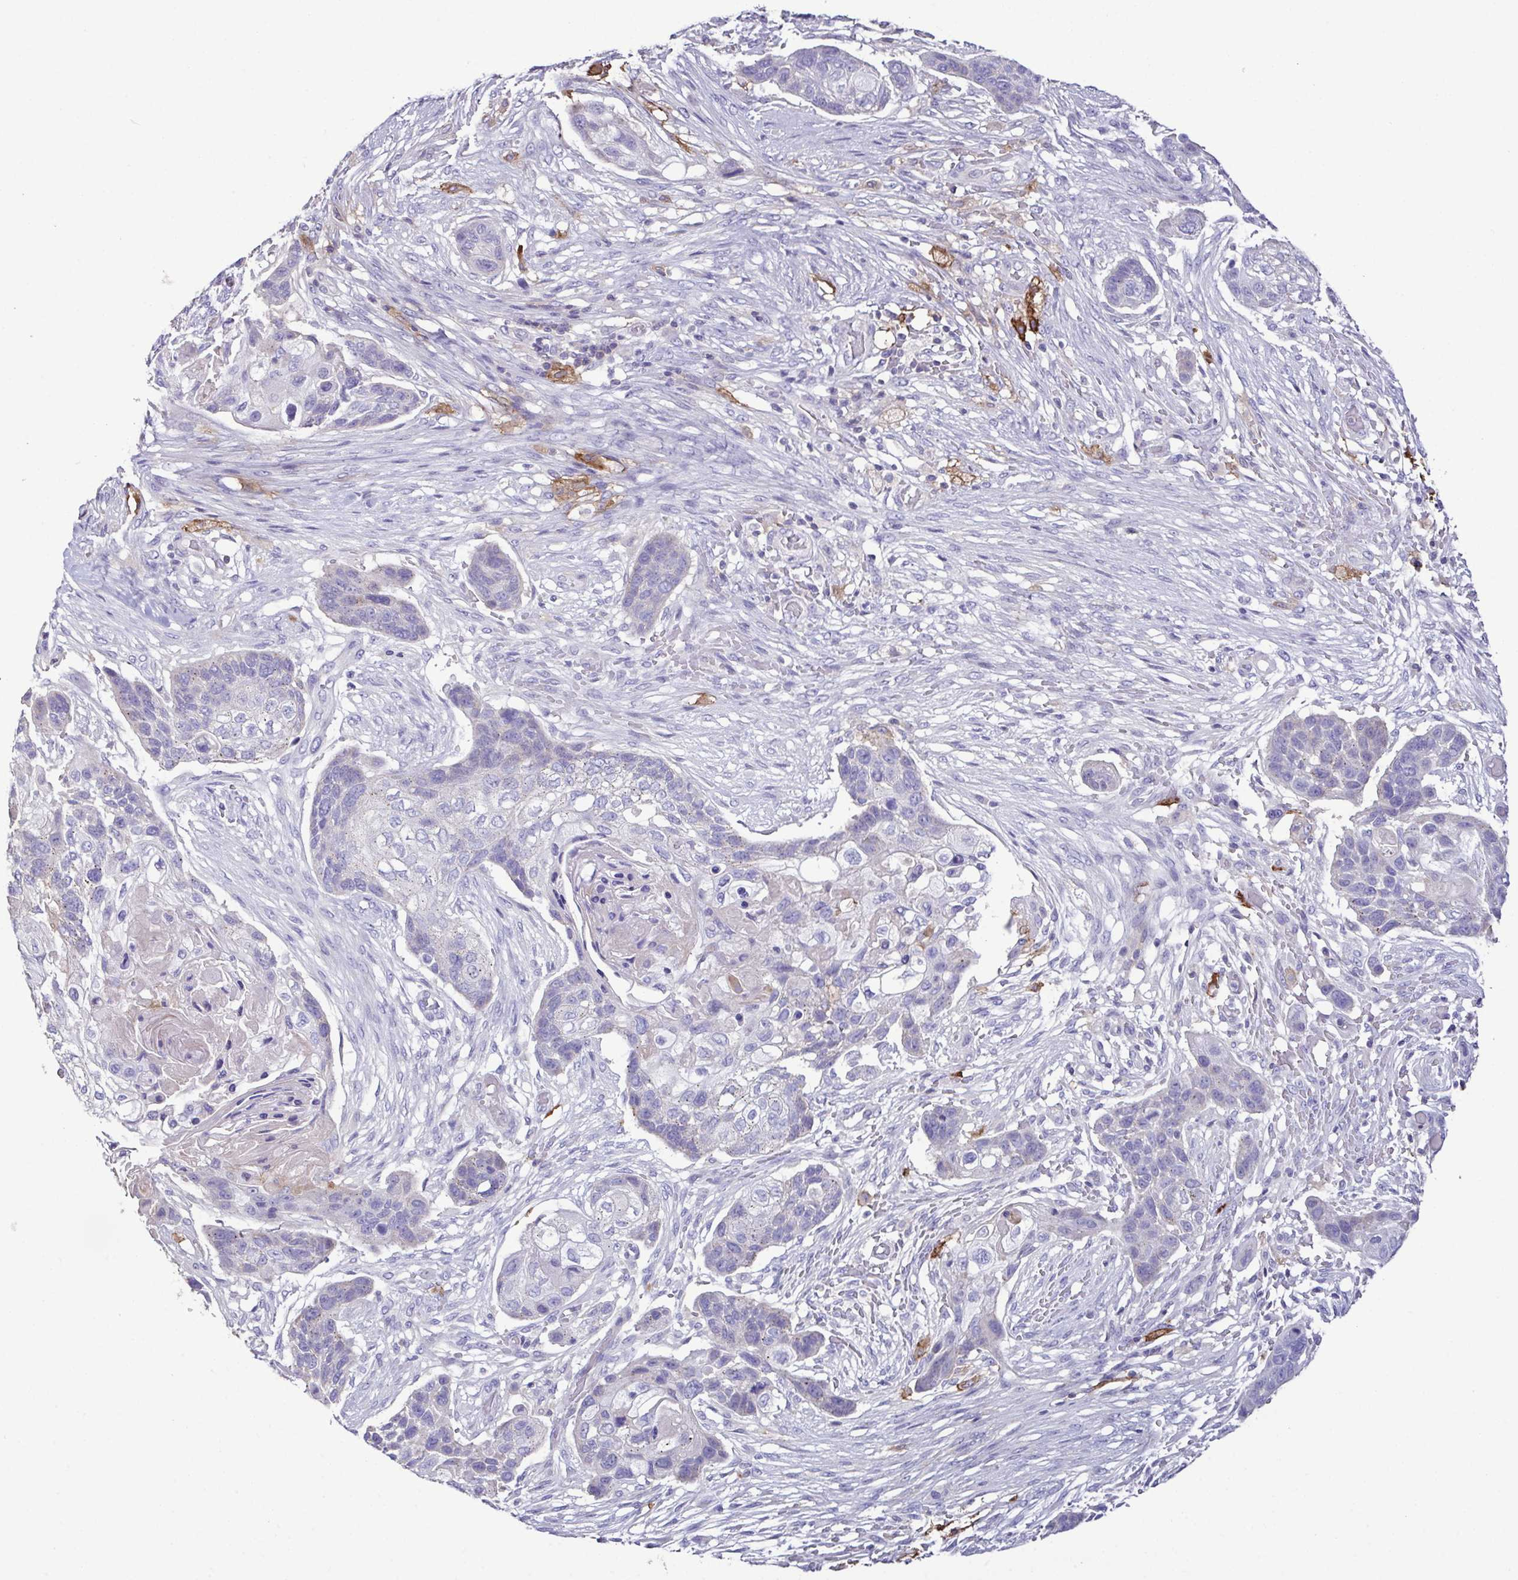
{"staining": {"intensity": "negative", "quantity": "none", "location": "none"}, "tissue": "lung cancer", "cell_type": "Tumor cells", "image_type": "cancer", "snomed": [{"axis": "morphology", "description": "Squamous cell carcinoma, NOS"}, {"axis": "topography", "description": "Lung"}], "caption": "Immunohistochemistry of human lung squamous cell carcinoma displays no staining in tumor cells. (Stains: DAB (3,3'-diaminobenzidine) immunohistochemistry with hematoxylin counter stain, Microscopy: brightfield microscopy at high magnification).", "gene": "MARCO", "patient": {"sex": "male", "age": 69}}